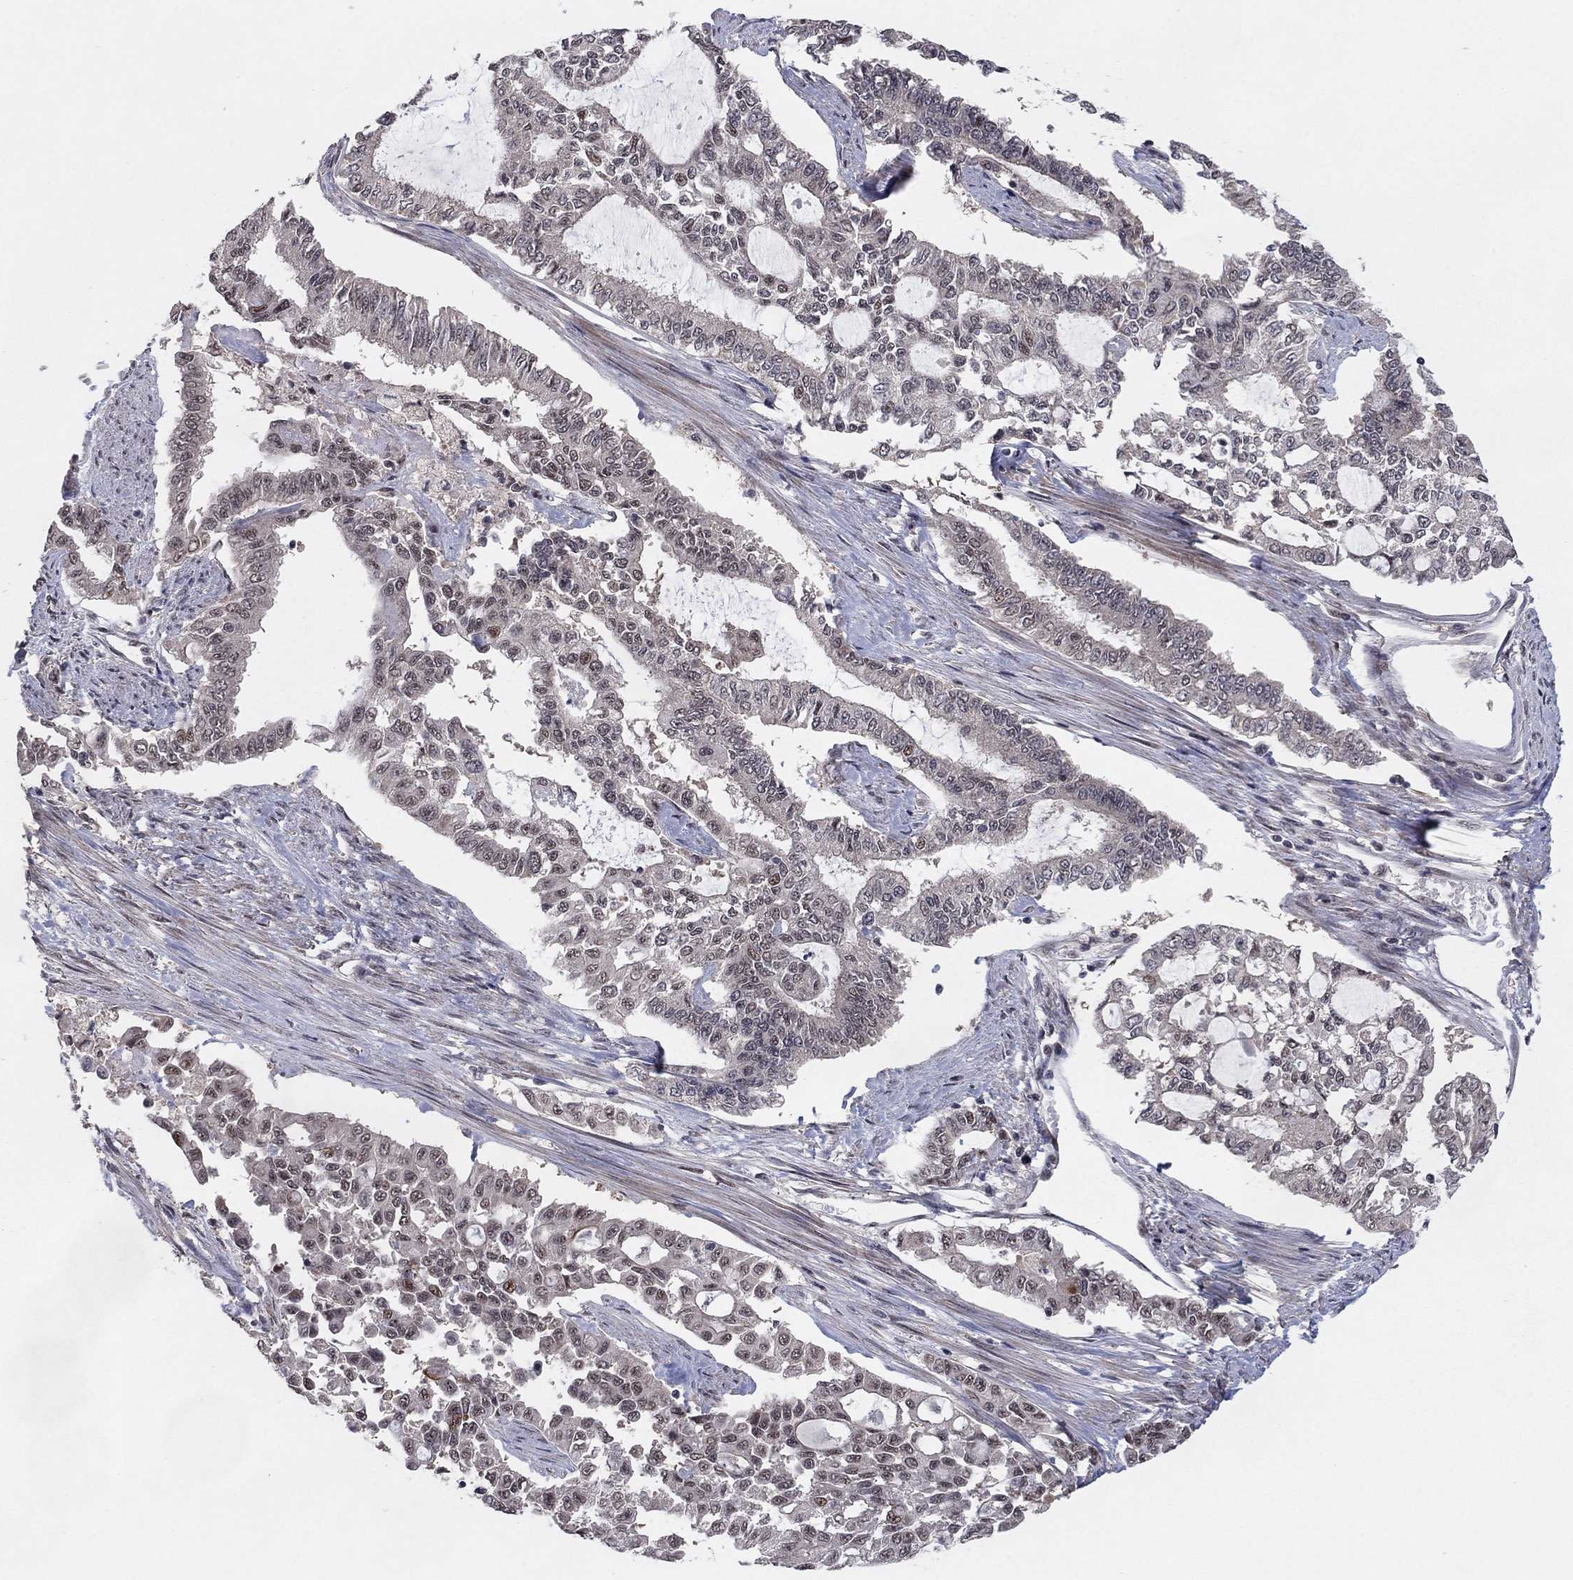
{"staining": {"intensity": "negative", "quantity": "none", "location": "none"}, "tissue": "endometrial cancer", "cell_type": "Tumor cells", "image_type": "cancer", "snomed": [{"axis": "morphology", "description": "Adenocarcinoma, NOS"}, {"axis": "topography", "description": "Uterus"}], "caption": "Immunohistochemical staining of human adenocarcinoma (endometrial) demonstrates no significant positivity in tumor cells.", "gene": "ZNF395", "patient": {"sex": "female", "age": 59}}